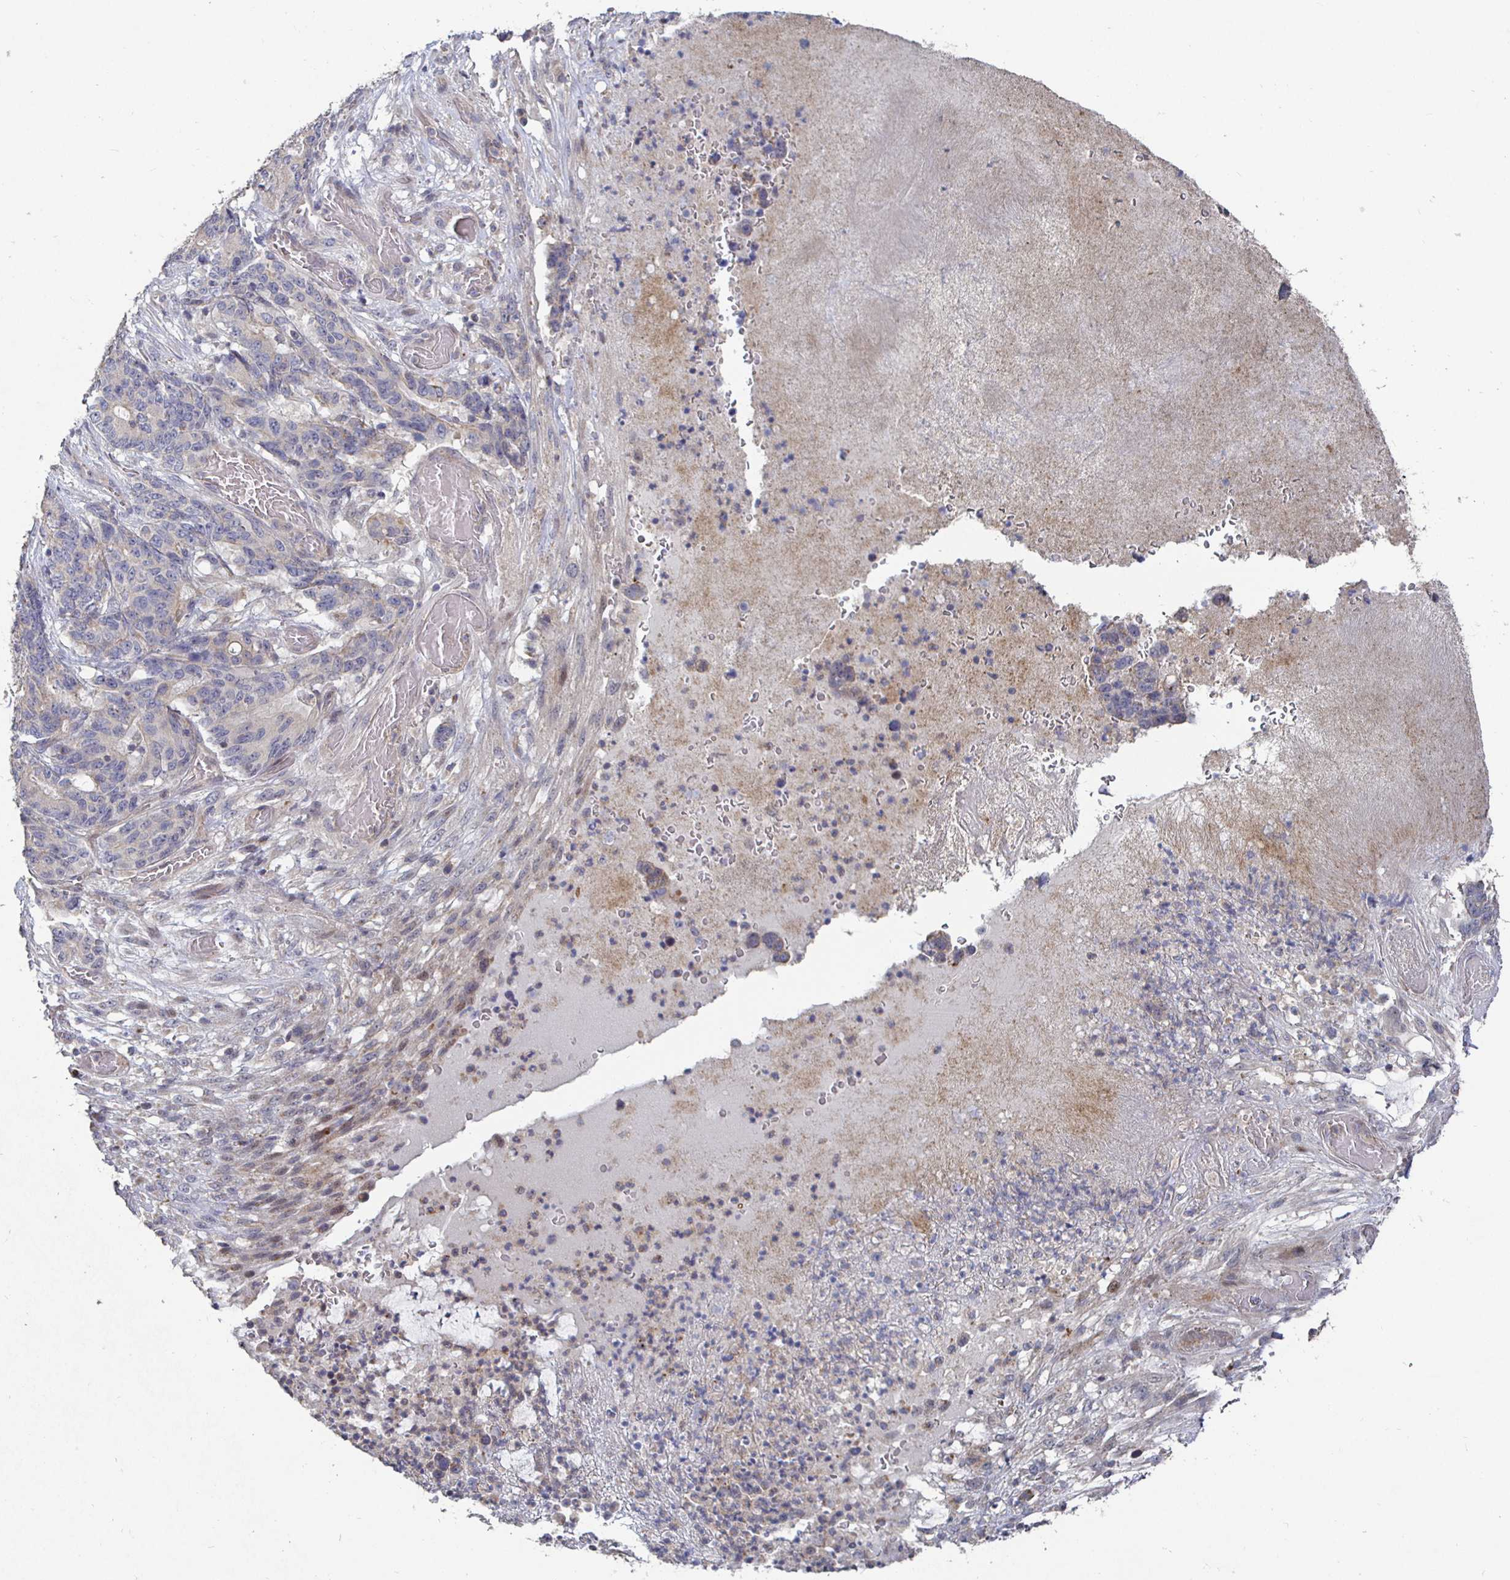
{"staining": {"intensity": "weak", "quantity": "25%-75%", "location": "cytoplasmic/membranous"}, "tissue": "stomach cancer", "cell_type": "Tumor cells", "image_type": "cancer", "snomed": [{"axis": "morphology", "description": "Normal tissue, NOS"}, {"axis": "morphology", "description": "Adenocarcinoma, NOS"}, {"axis": "topography", "description": "Stomach"}], "caption": "IHC of human adenocarcinoma (stomach) reveals low levels of weak cytoplasmic/membranous staining in approximately 25%-75% of tumor cells.", "gene": "NRSN1", "patient": {"sex": "female", "age": 64}}